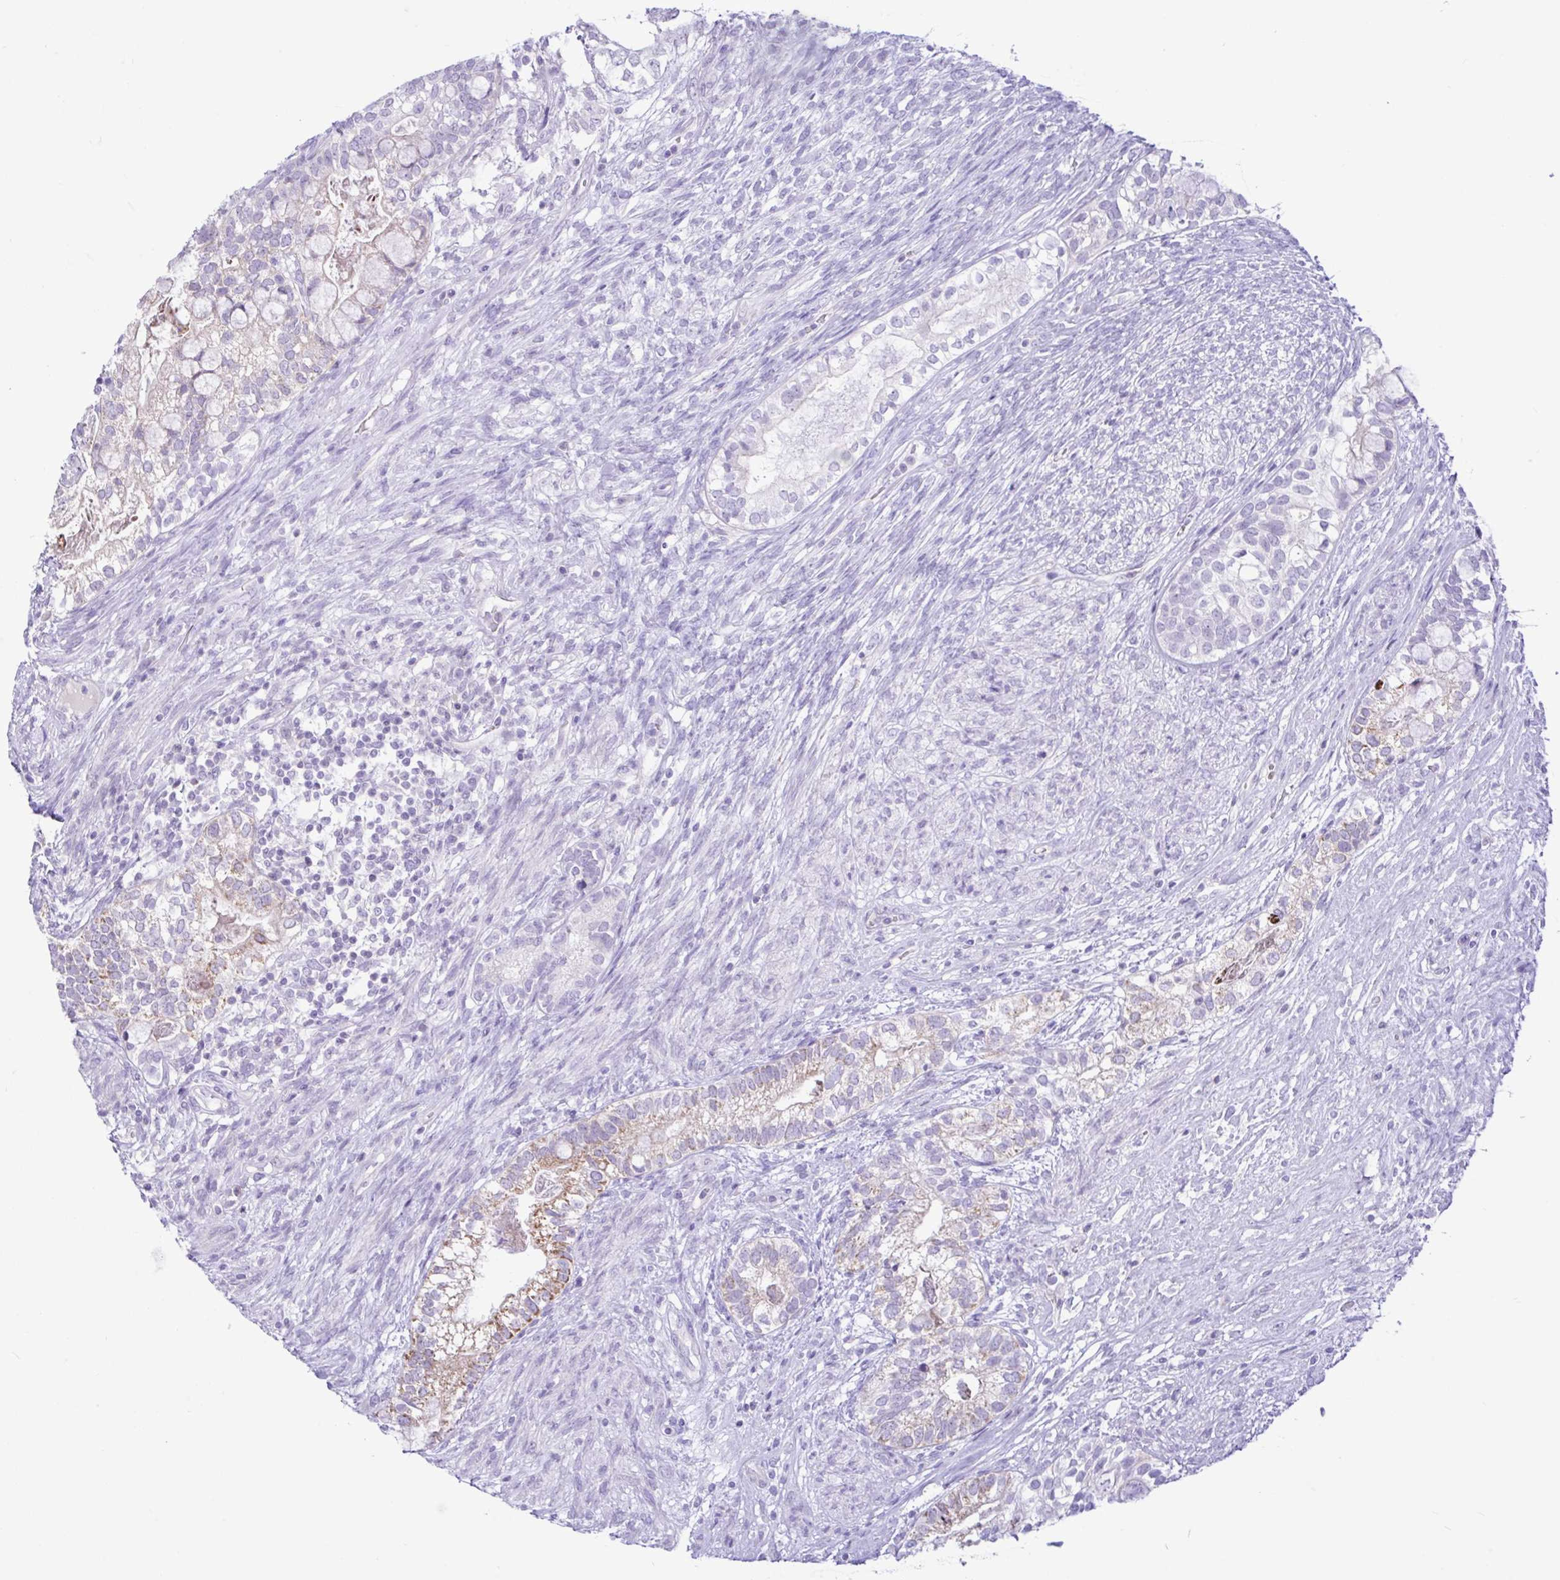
{"staining": {"intensity": "negative", "quantity": "none", "location": "none"}, "tissue": "testis cancer", "cell_type": "Tumor cells", "image_type": "cancer", "snomed": [{"axis": "morphology", "description": "Seminoma, NOS"}, {"axis": "morphology", "description": "Carcinoma, Embryonal, NOS"}, {"axis": "topography", "description": "Testis"}], "caption": "Histopathology image shows no significant protein staining in tumor cells of testis cancer.", "gene": "ZNF101", "patient": {"sex": "male", "age": 41}}